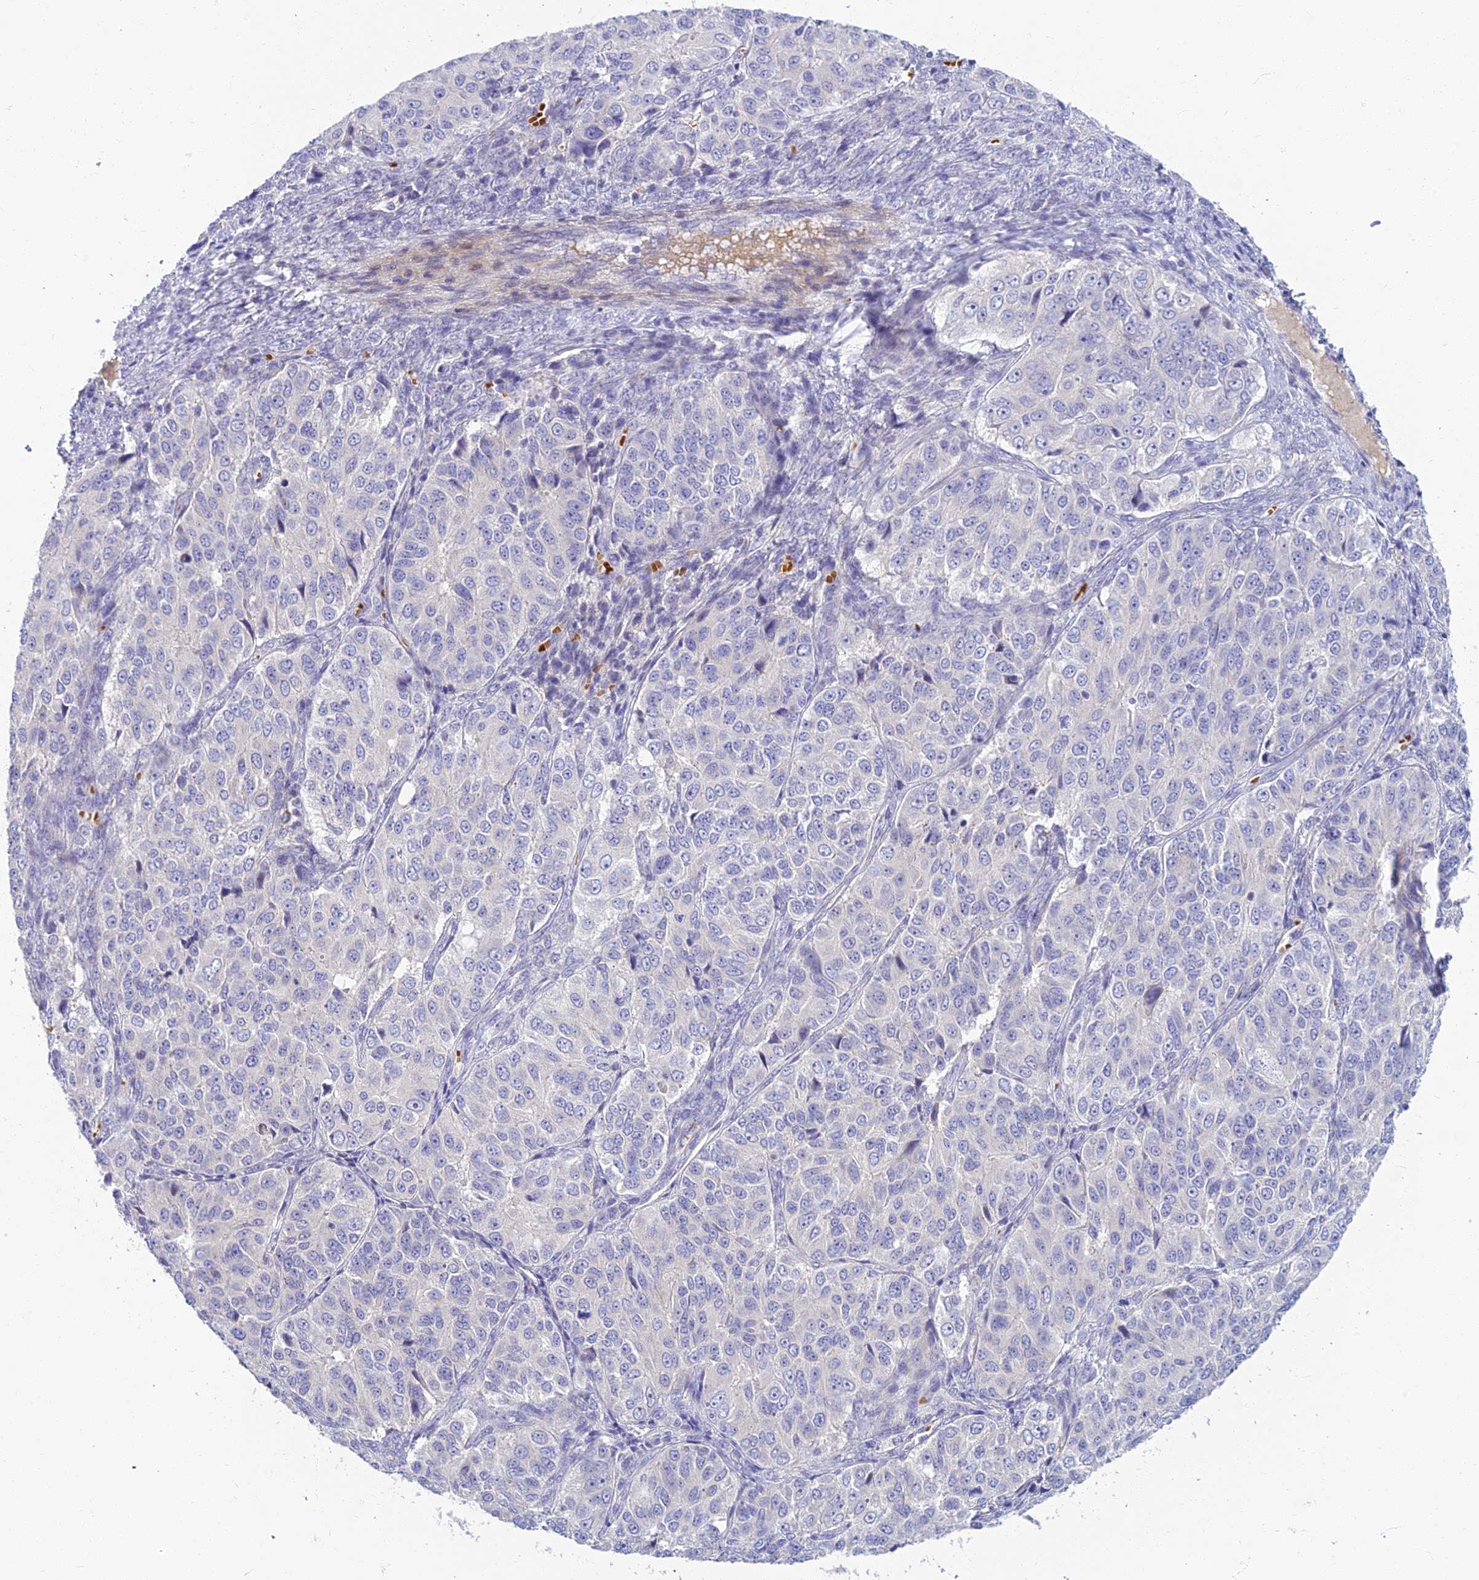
{"staining": {"intensity": "negative", "quantity": "none", "location": "none"}, "tissue": "ovarian cancer", "cell_type": "Tumor cells", "image_type": "cancer", "snomed": [{"axis": "morphology", "description": "Carcinoma, endometroid"}, {"axis": "topography", "description": "Ovary"}], "caption": "Tumor cells show no significant staining in ovarian cancer (endometroid carcinoma).", "gene": "CLIP4", "patient": {"sex": "female", "age": 51}}